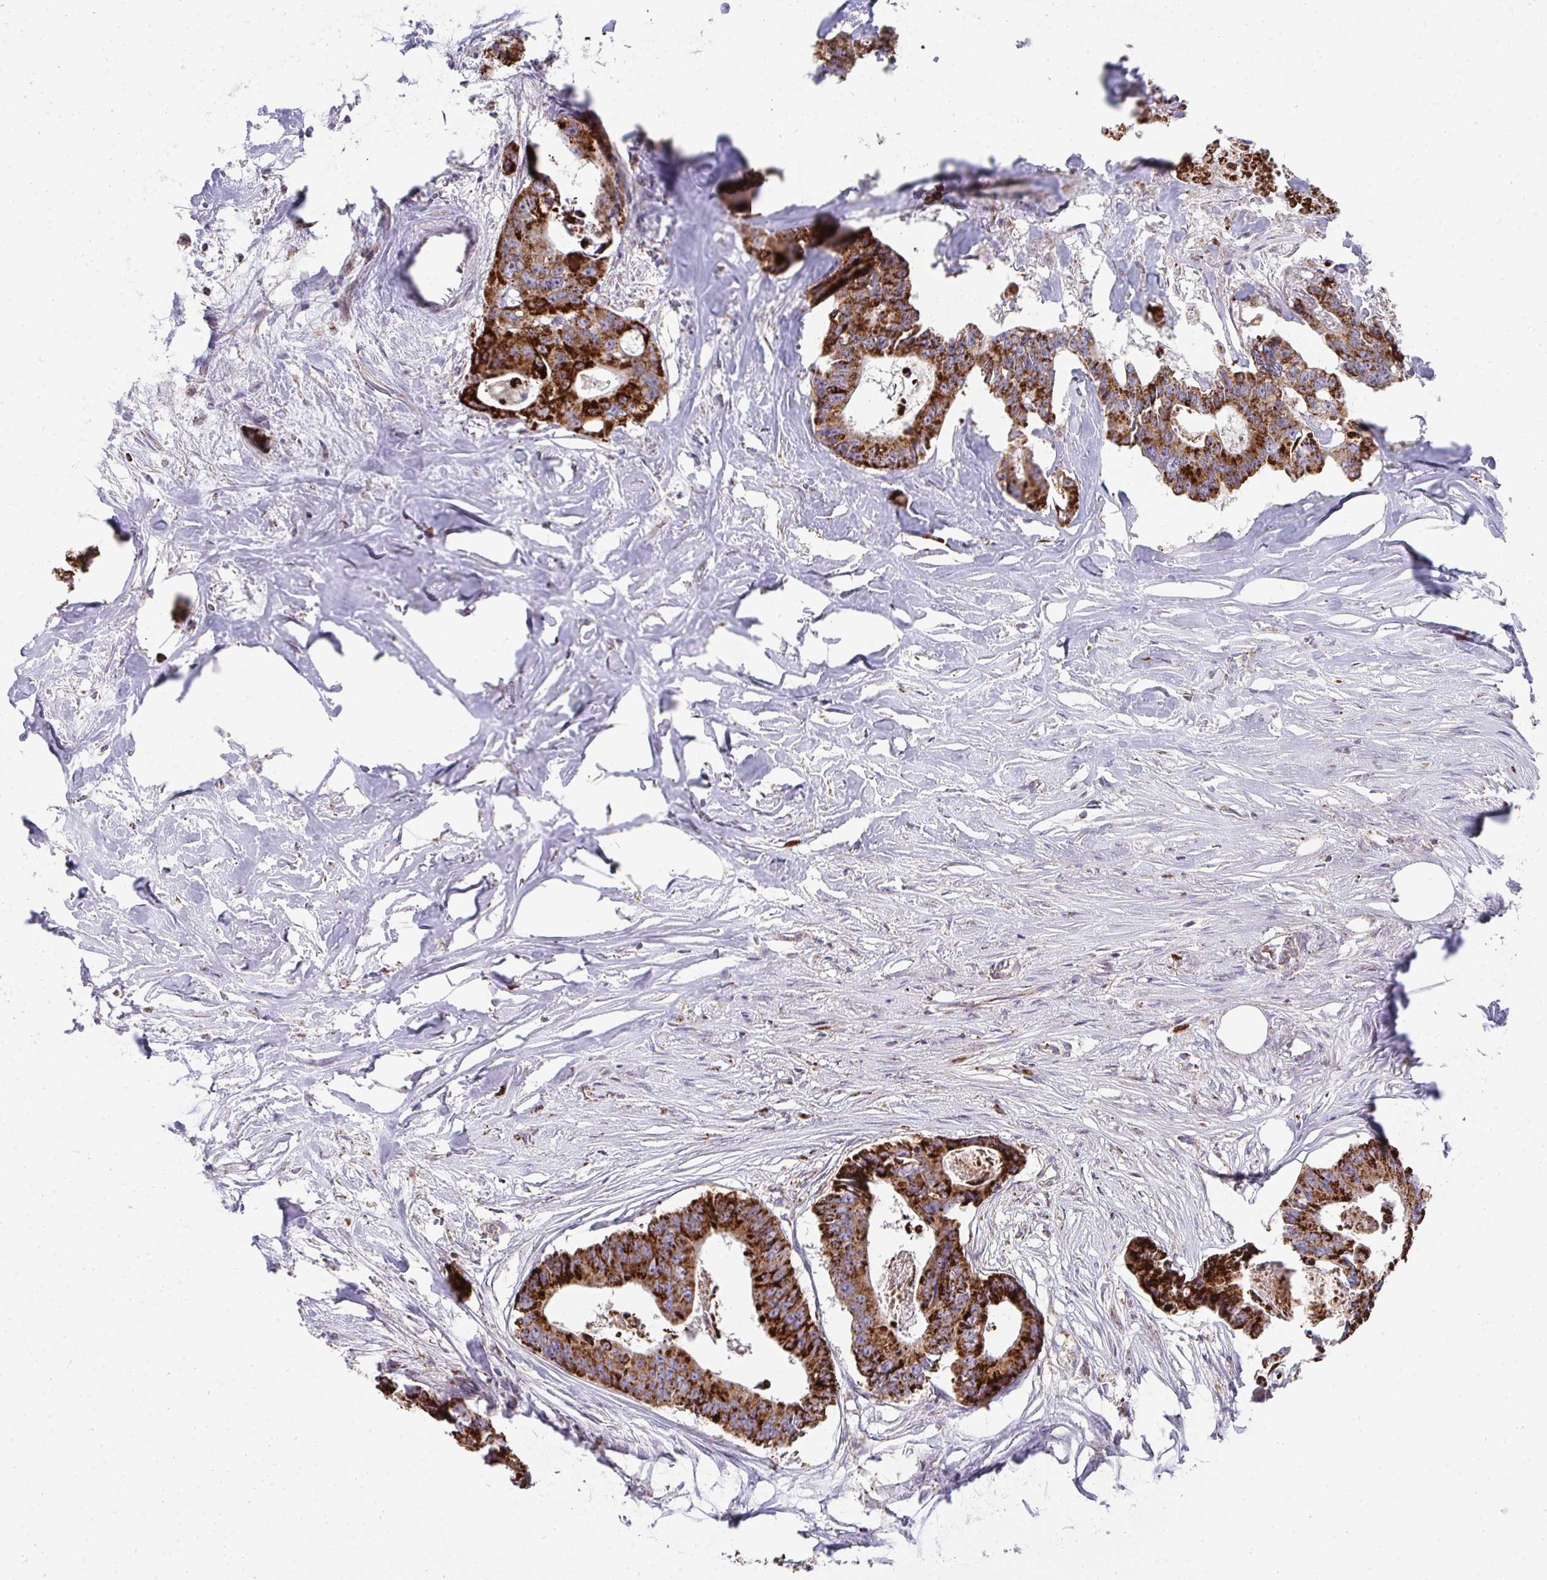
{"staining": {"intensity": "strong", "quantity": ">75%", "location": "cytoplasmic/membranous"}, "tissue": "colorectal cancer", "cell_type": "Tumor cells", "image_type": "cancer", "snomed": [{"axis": "morphology", "description": "Adenocarcinoma, NOS"}, {"axis": "topography", "description": "Rectum"}], "caption": "IHC of human colorectal adenocarcinoma reveals high levels of strong cytoplasmic/membranous expression in approximately >75% of tumor cells. The staining was performed using DAB (3,3'-diaminobenzidine) to visualize the protein expression in brown, while the nuclei were stained in blue with hematoxylin (Magnification: 20x).", "gene": "PRRG3", "patient": {"sex": "male", "age": 57}}